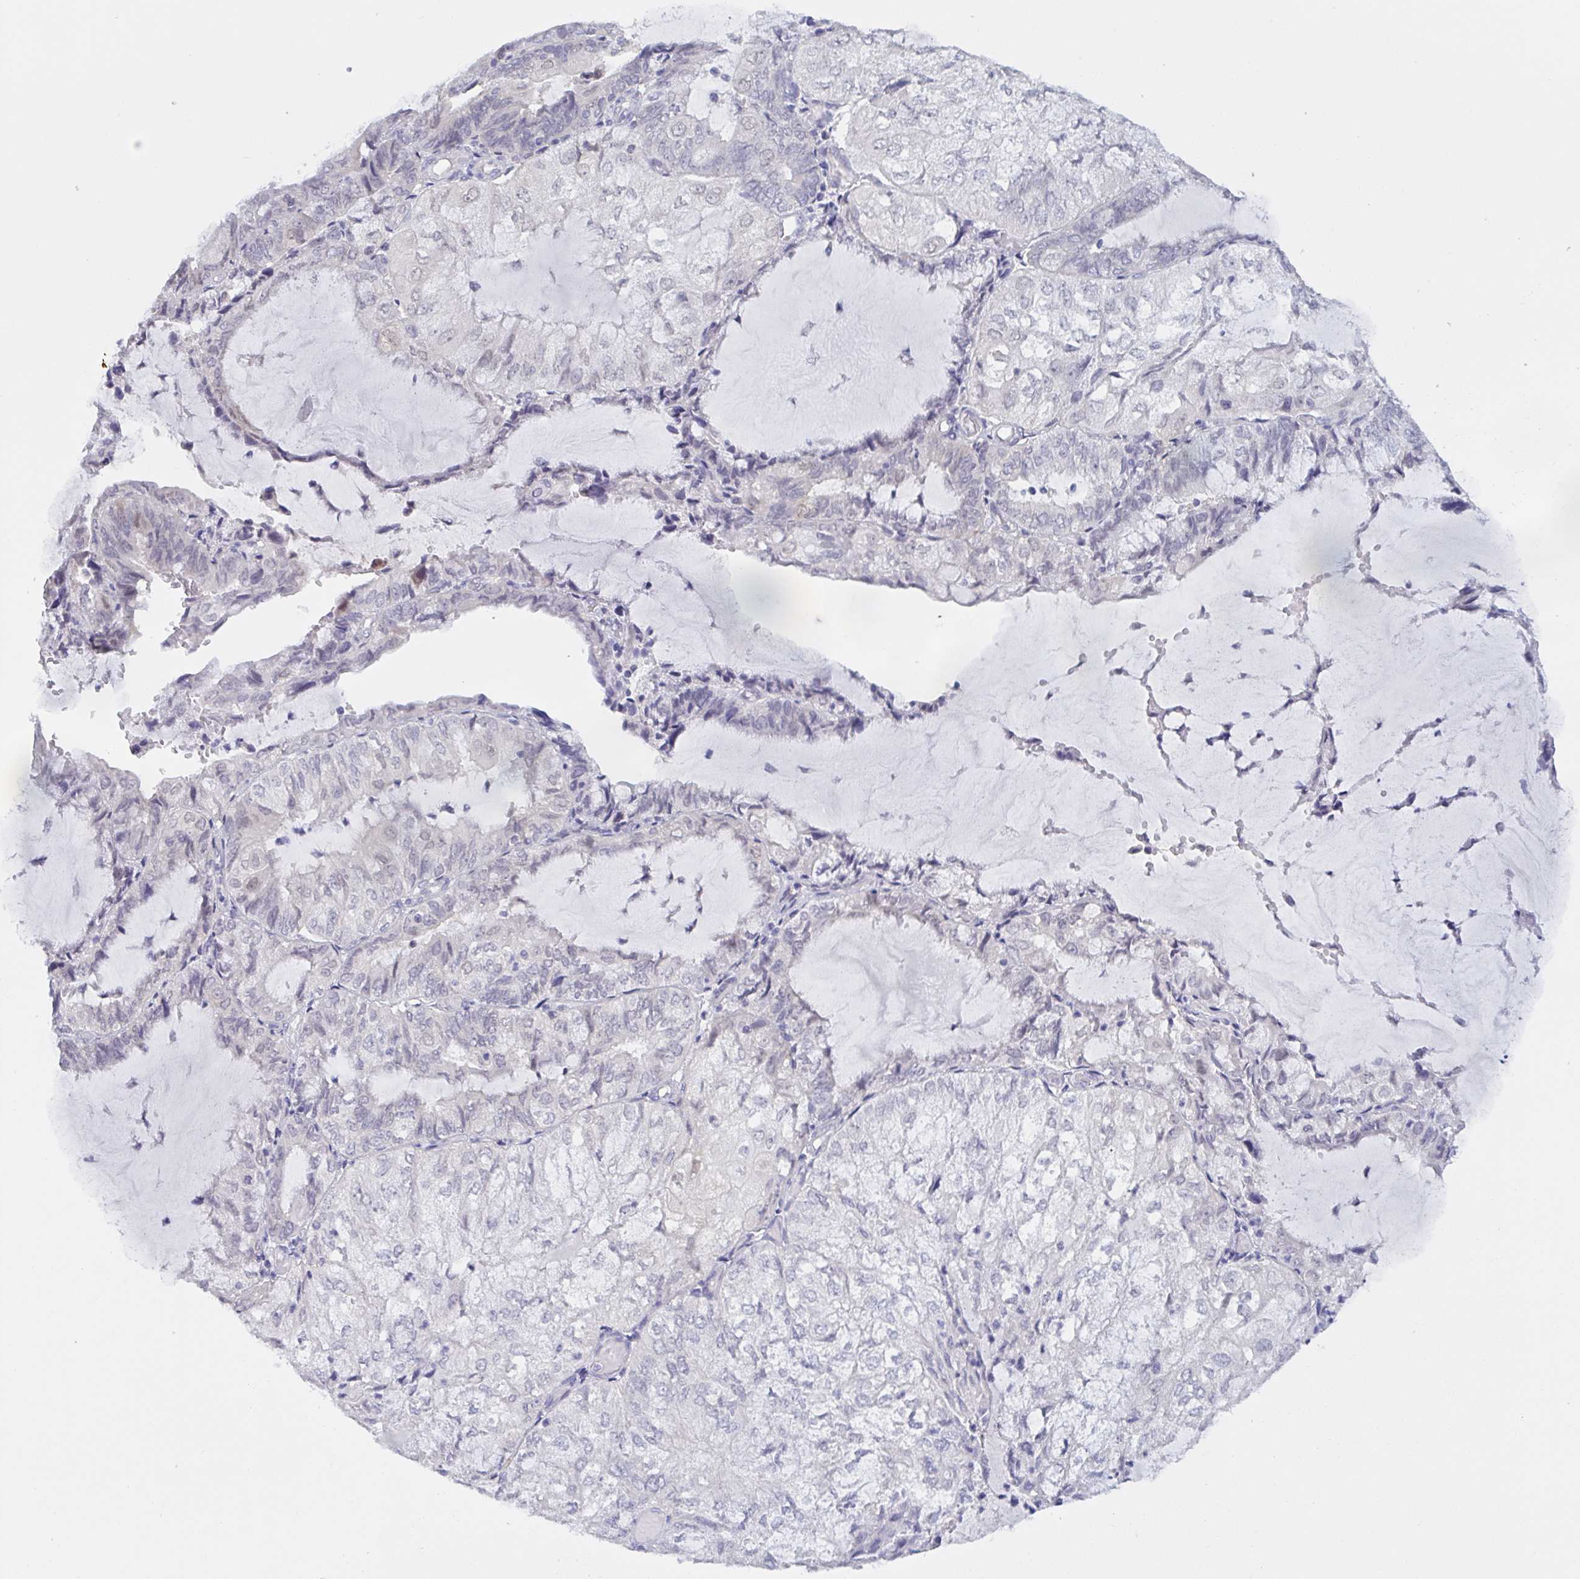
{"staining": {"intensity": "negative", "quantity": "none", "location": "none"}, "tissue": "endometrial cancer", "cell_type": "Tumor cells", "image_type": "cancer", "snomed": [{"axis": "morphology", "description": "Adenocarcinoma, NOS"}, {"axis": "topography", "description": "Endometrium"}], "caption": "Endometrial cancer (adenocarcinoma) was stained to show a protein in brown. There is no significant positivity in tumor cells.", "gene": "SERPINB13", "patient": {"sex": "female", "age": 81}}